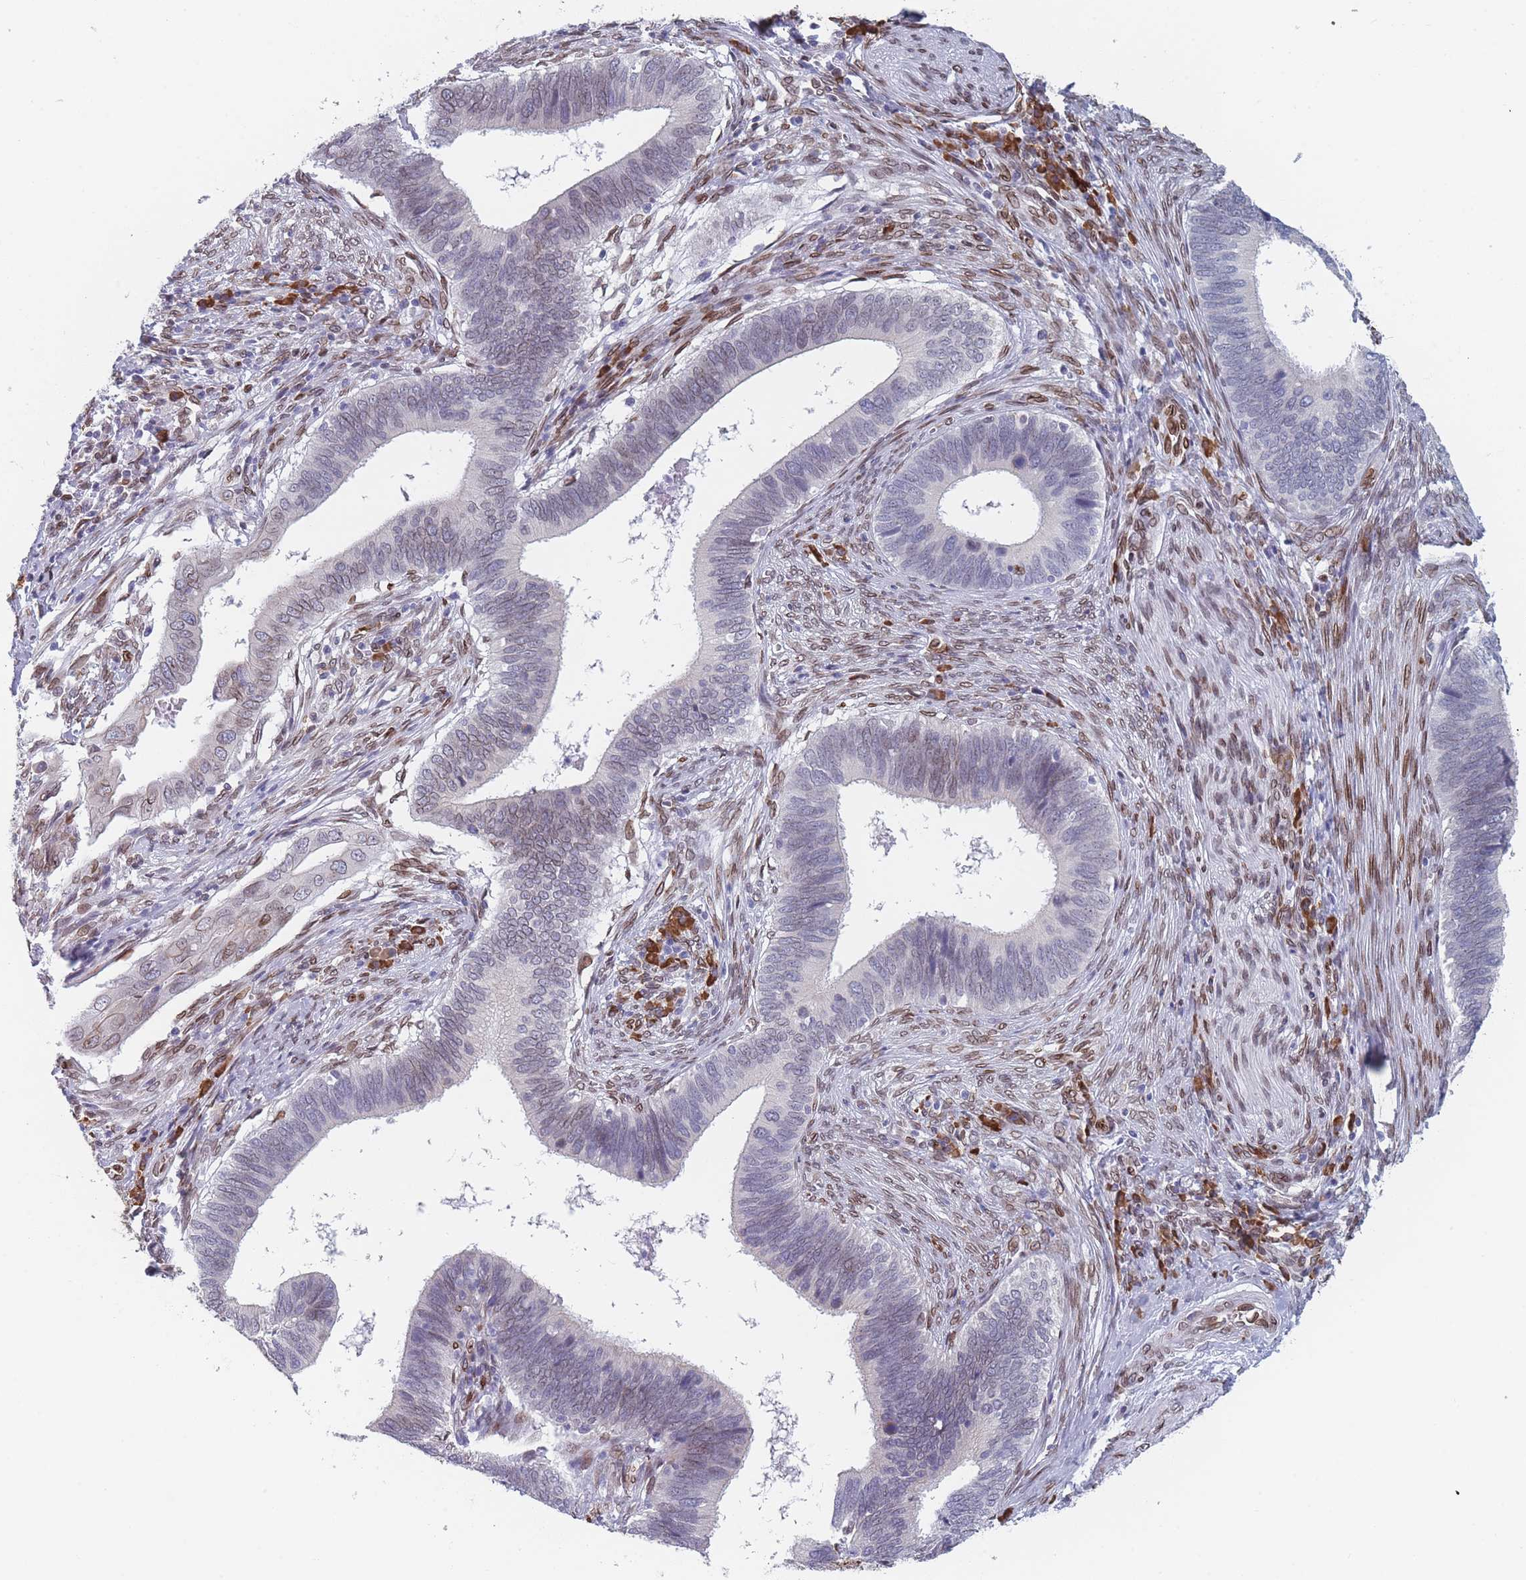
{"staining": {"intensity": "moderate", "quantity": "<25%", "location": "cytoplasmic/membranous,nuclear"}, "tissue": "cervical cancer", "cell_type": "Tumor cells", "image_type": "cancer", "snomed": [{"axis": "morphology", "description": "Adenocarcinoma, NOS"}, {"axis": "topography", "description": "Cervix"}], "caption": "Immunohistochemical staining of human cervical adenocarcinoma exhibits moderate cytoplasmic/membranous and nuclear protein staining in about <25% of tumor cells.", "gene": "ZBTB1", "patient": {"sex": "female", "age": 42}}